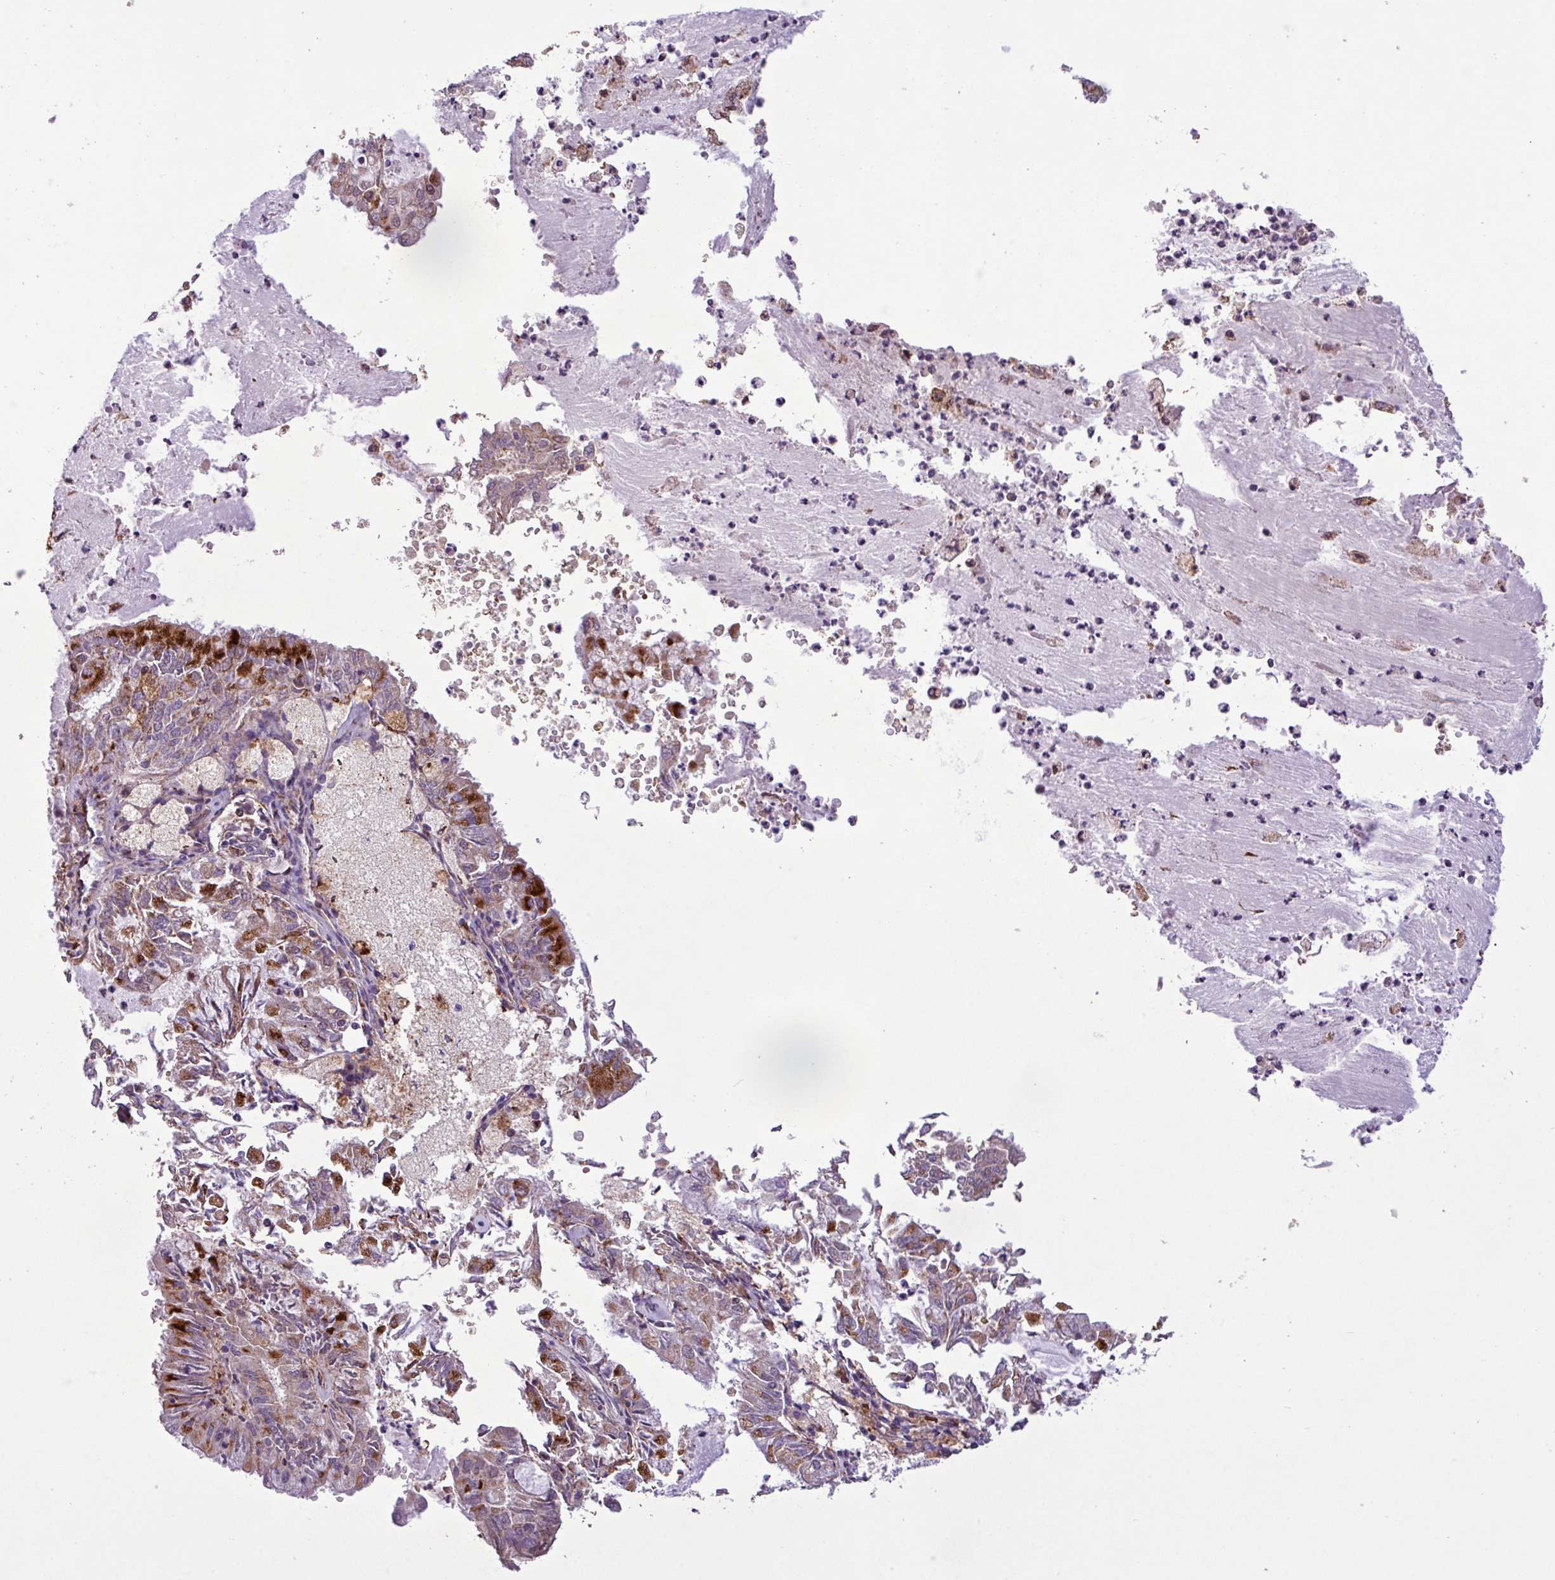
{"staining": {"intensity": "strong", "quantity": "<25%", "location": "cytoplasmic/membranous"}, "tissue": "endometrial cancer", "cell_type": "Tumor cells", "image_type": "cancer", "snomed": [{"axis": "morphology", "description": "Adenocarcinoma, NOS"}, {"axis": "topography", "description": "Endometrium"}], "caption": "DAB (3,3'-diaminobenzidine) immunohistochemical staining of endometrial cancer shows strong cytoplasmic/membranous protein positivity in about <25% of tumor cells.", "gene": "RPP25L", "patient": {"sex": "female", "age": 57}}